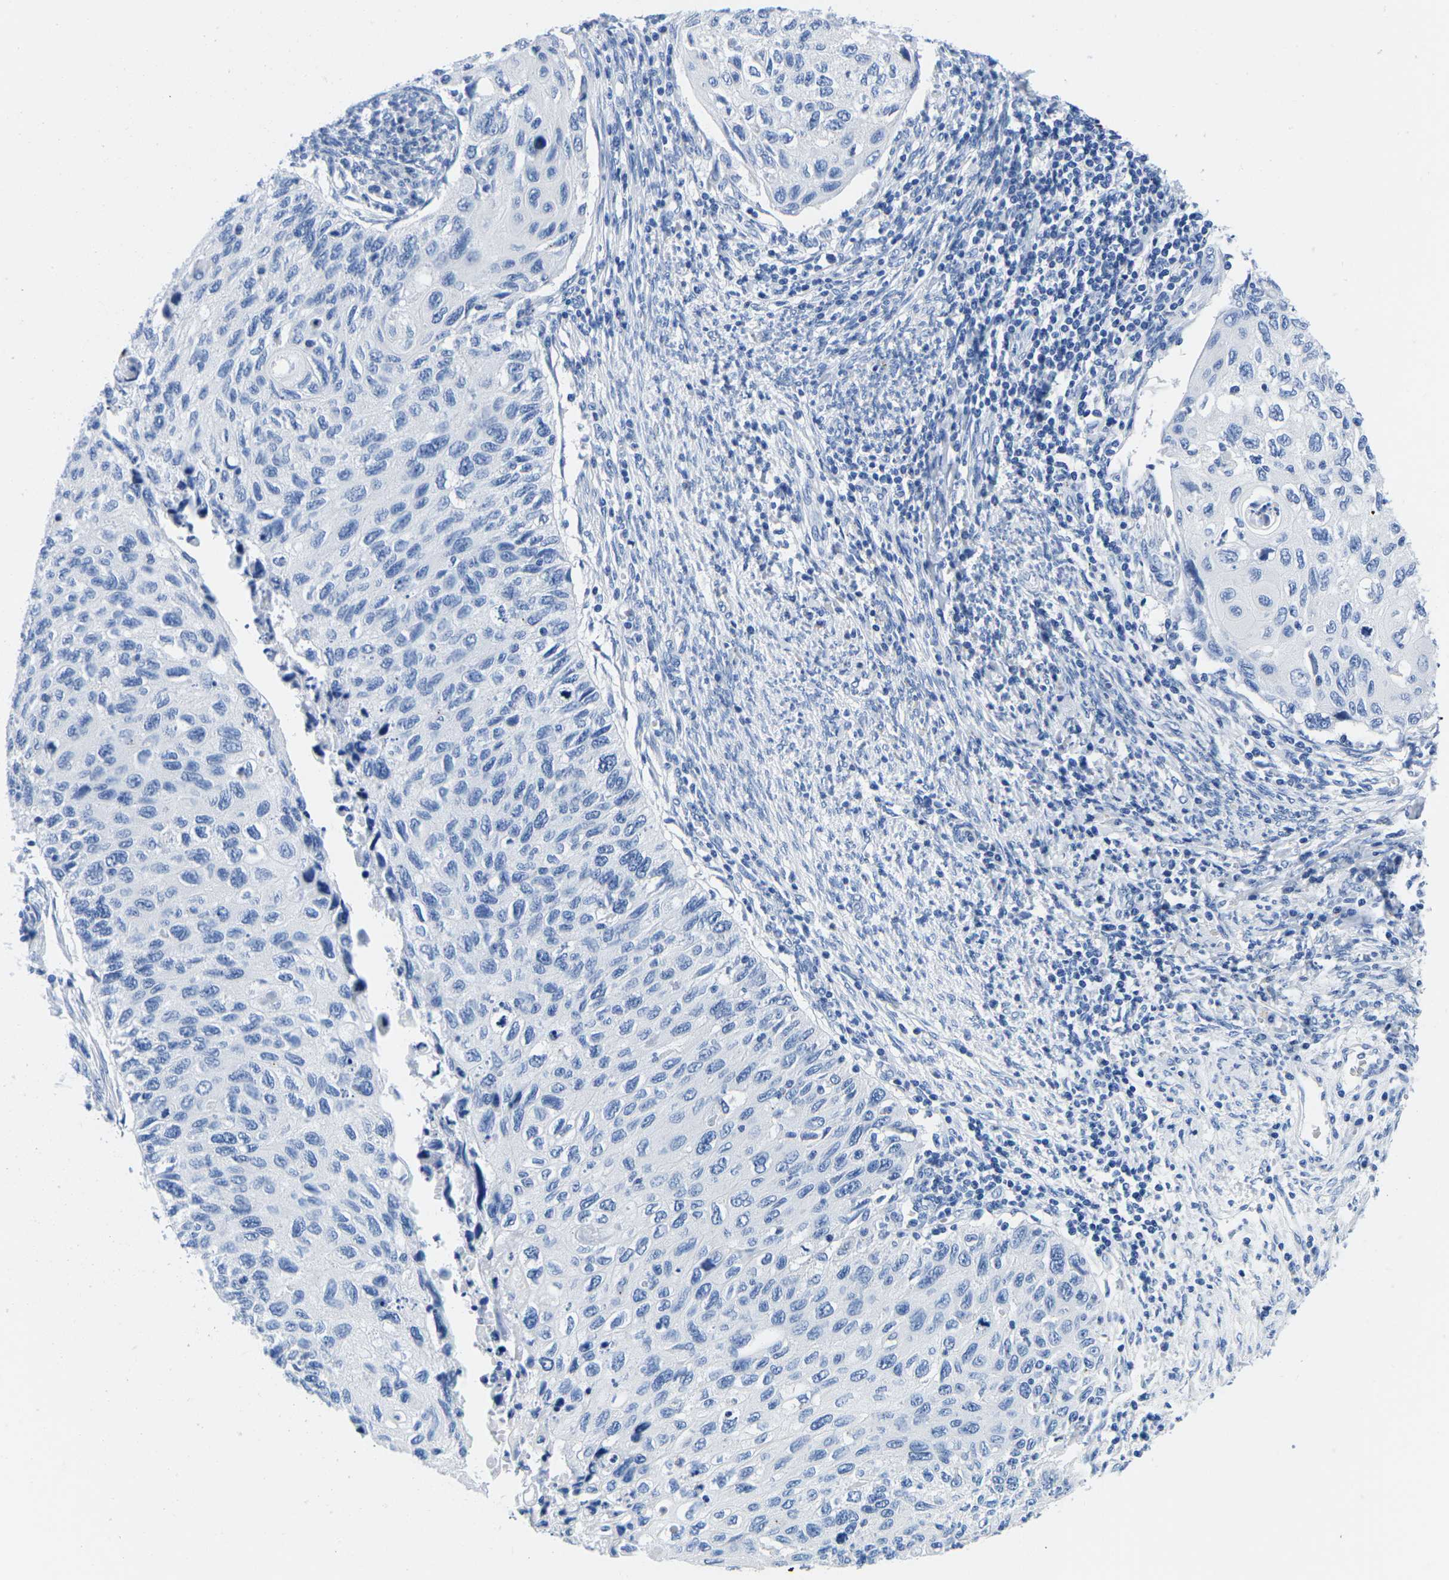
{"staining": {"intensity": "negative", "quantity": "none", "location": "none"}, "tissue": "cervical cancer", "cell_type": "Tumor cells", "image_type": "cancer", "snomed": [{"axis": "morphology", "description": "Squamous cell carcinoma, NOS"}, {"axis": "topography", "description": "Cervix"}], "caption": "Squamous cell carcinoma (cervical) was stained to show a protein in brown. There is no significant positivity in tumor cells. (DAB (3,3'-diaminobenzidine) immunohistochemistry with hematoxylin counter stain).", "gene": "CYP1A2", "patient": {"sex": "female", "age": 70}}